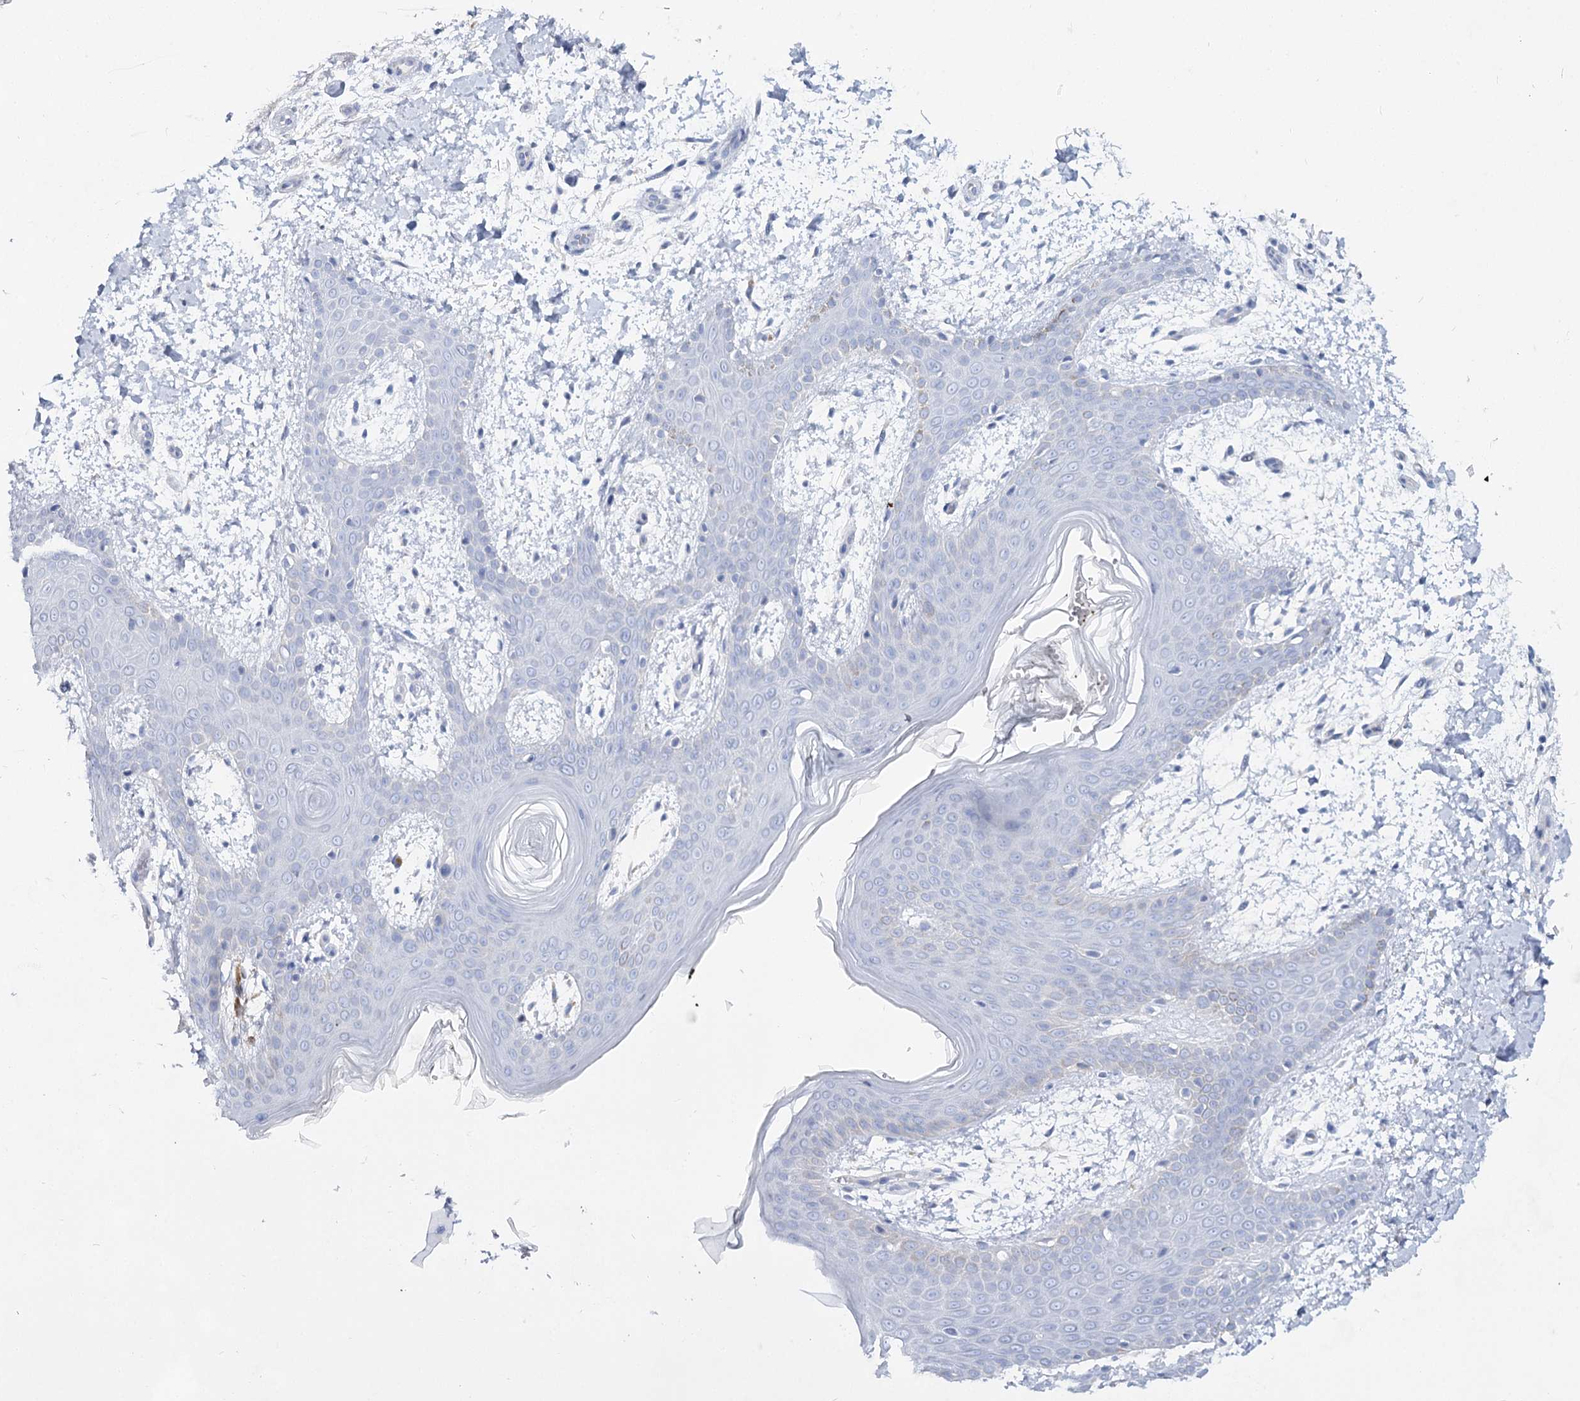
{"staining": {"intensity": "negative", "quantity": "none", "location": "none"}, "tissue": "skin", "cell_type": "Fibroblasts", "image_type": "normal", "snomed": [{"axis": "morphology", "description": "Normal tissue, NOS"}, {"axis": "topography", "description": "Skin"}], "caption": "Immunohistochemical staining of normal human skin shows no significant positivity in fibroblasts.", "gene": "SLC17A2", "patient": {"sex": "male", "age": 36}}